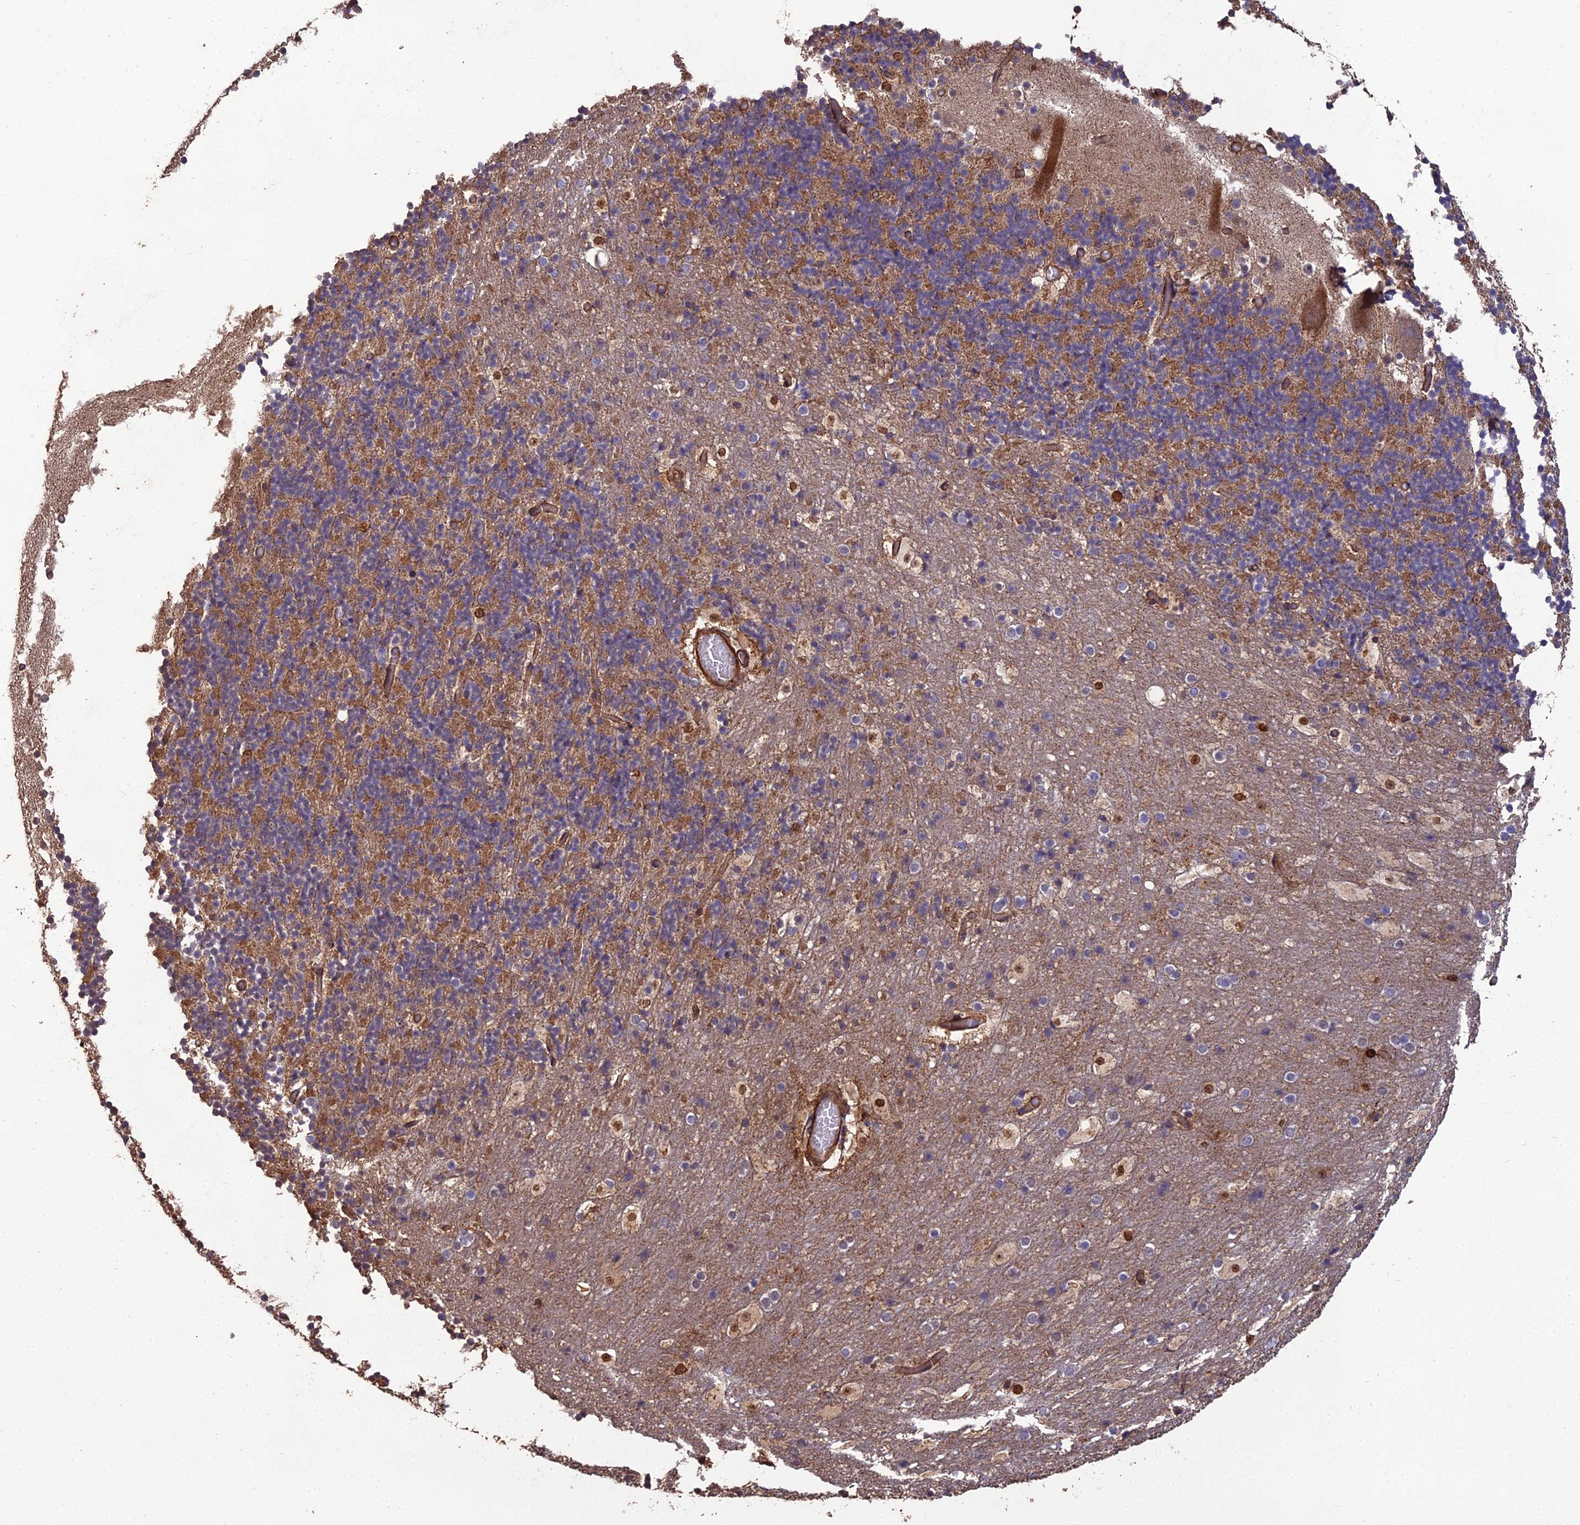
{"staining": {"intensity": "moderate", "quantity": "25%-75%", "location": "cytoplasmic/membranous"}, "tissue": "cerebellum", "cell_type": "Cells in granular layer", "image_type": "normal", "snomed": [{"axis": "morphology", "description": "Normal tissue, NOS"}, {"axis": "topography", "description": "Cerebellum"}], "caption": "Immunohistochemical staining of benign cerebellum demonstrates moderate cytoplasmic/membranous protein staining in approximately 25%-75% of cells in granular layer. (IHC, brightfield microscopy, high magnification).", "gene": "ATP6V0A2", "patient": {"sex": "male", "age": 57}}